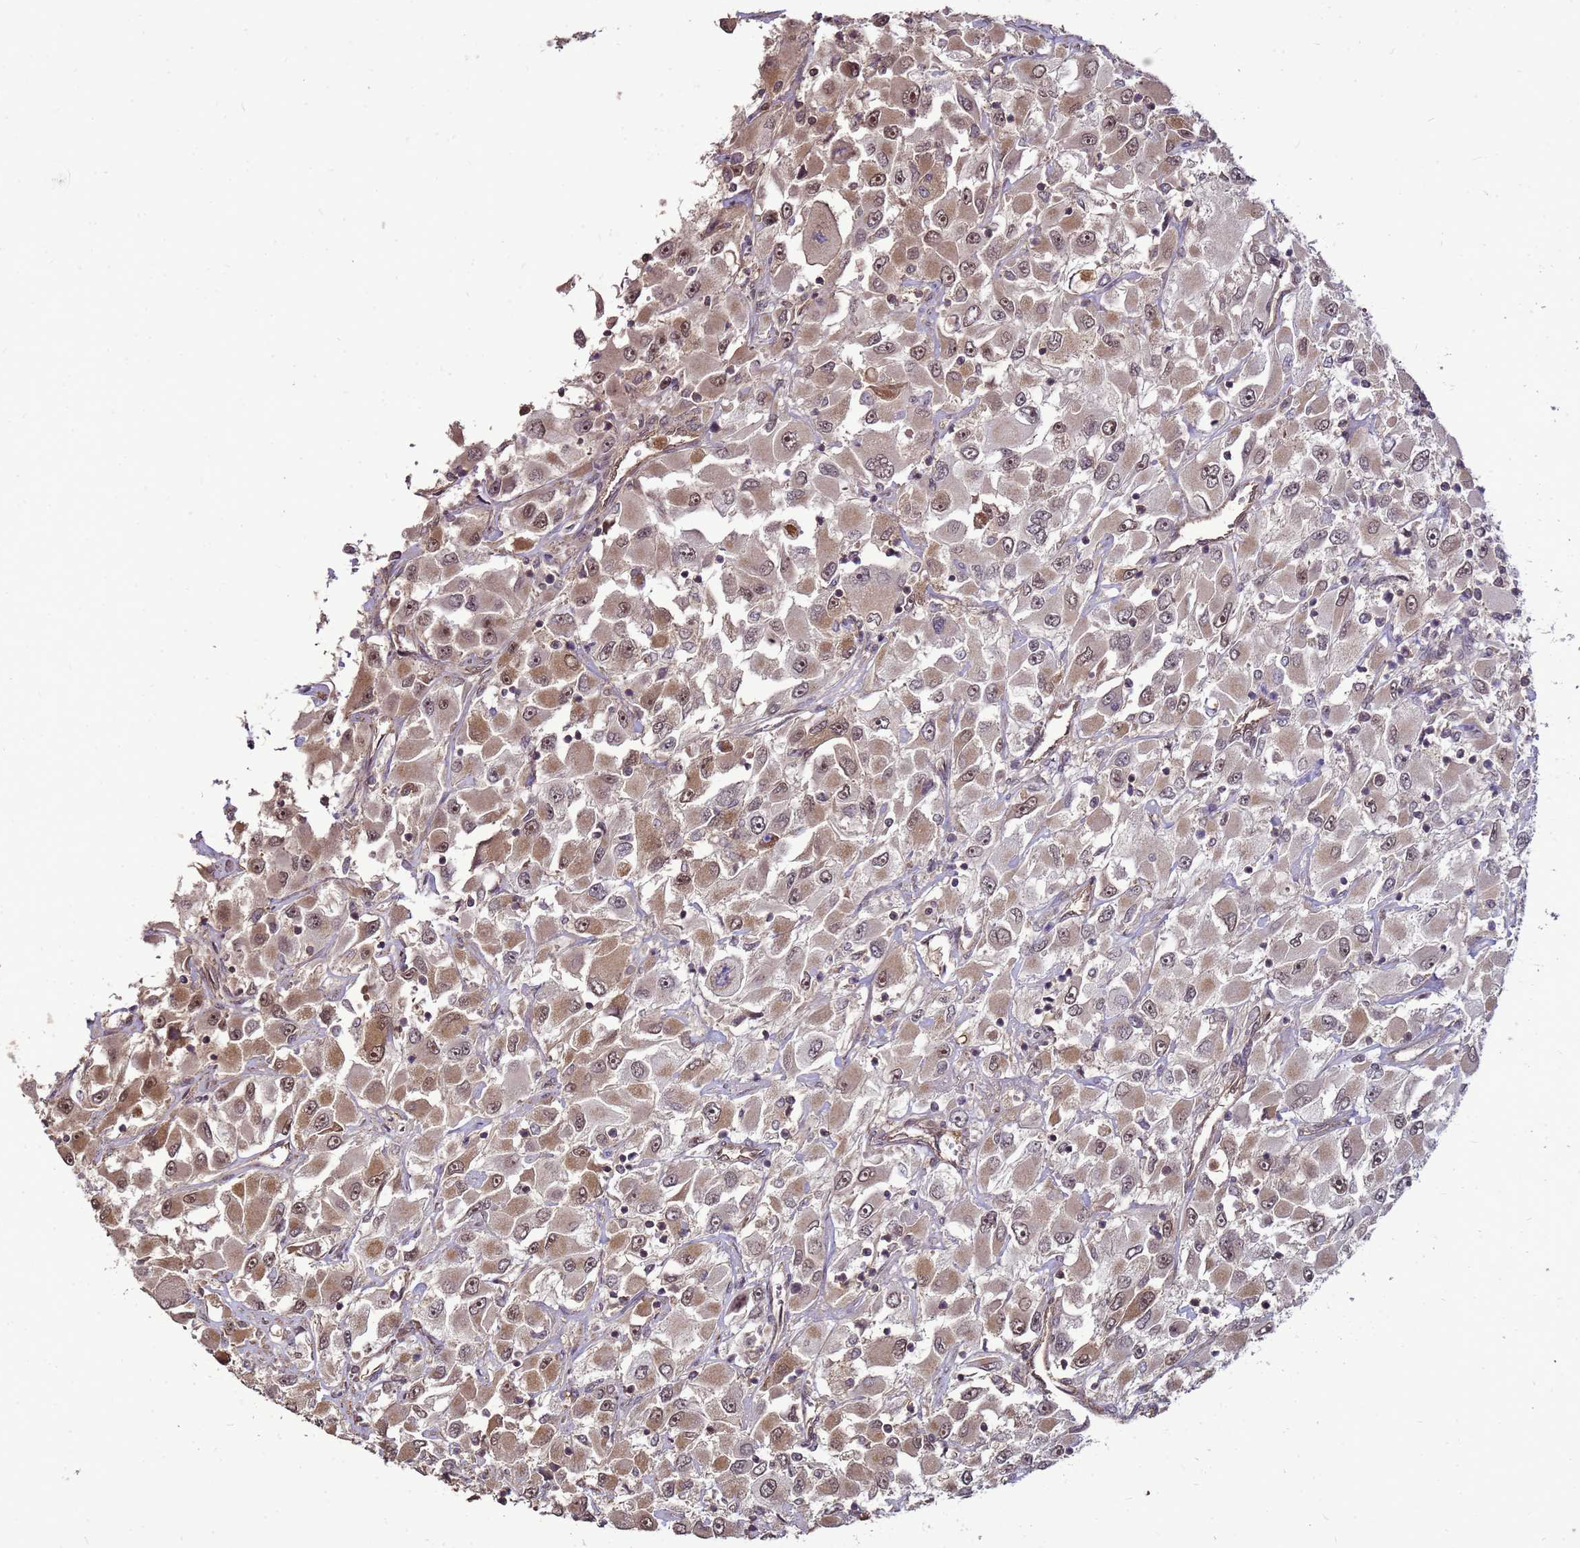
{"staining": {"intensity": "moderate", "quantity": ">75%", "location": "cytoplasmic/membranous,nuclear"}, "tissue": "renal cancer", "cell_type": "Tumor cells", "image_type": "cancer", "snomed": [{"axis": "morphology", "description": "Adenocarcinoma, NOS"}, {"axis": "topography", "description": "Kidney"}], "caption": "Renal adenocarcinoma stained with DAB (3,3'-diaminobenzidine) immunohistochemistry demonstrates medium levels of moderate cytoplasmic/membranous and nuclear expression in about >75% of tumor cells. (DAB IHC, brown staining for protein, blue staining for nuclei).", "gene": "CRBN", "patient": {"sex": "female", "age": 52}}